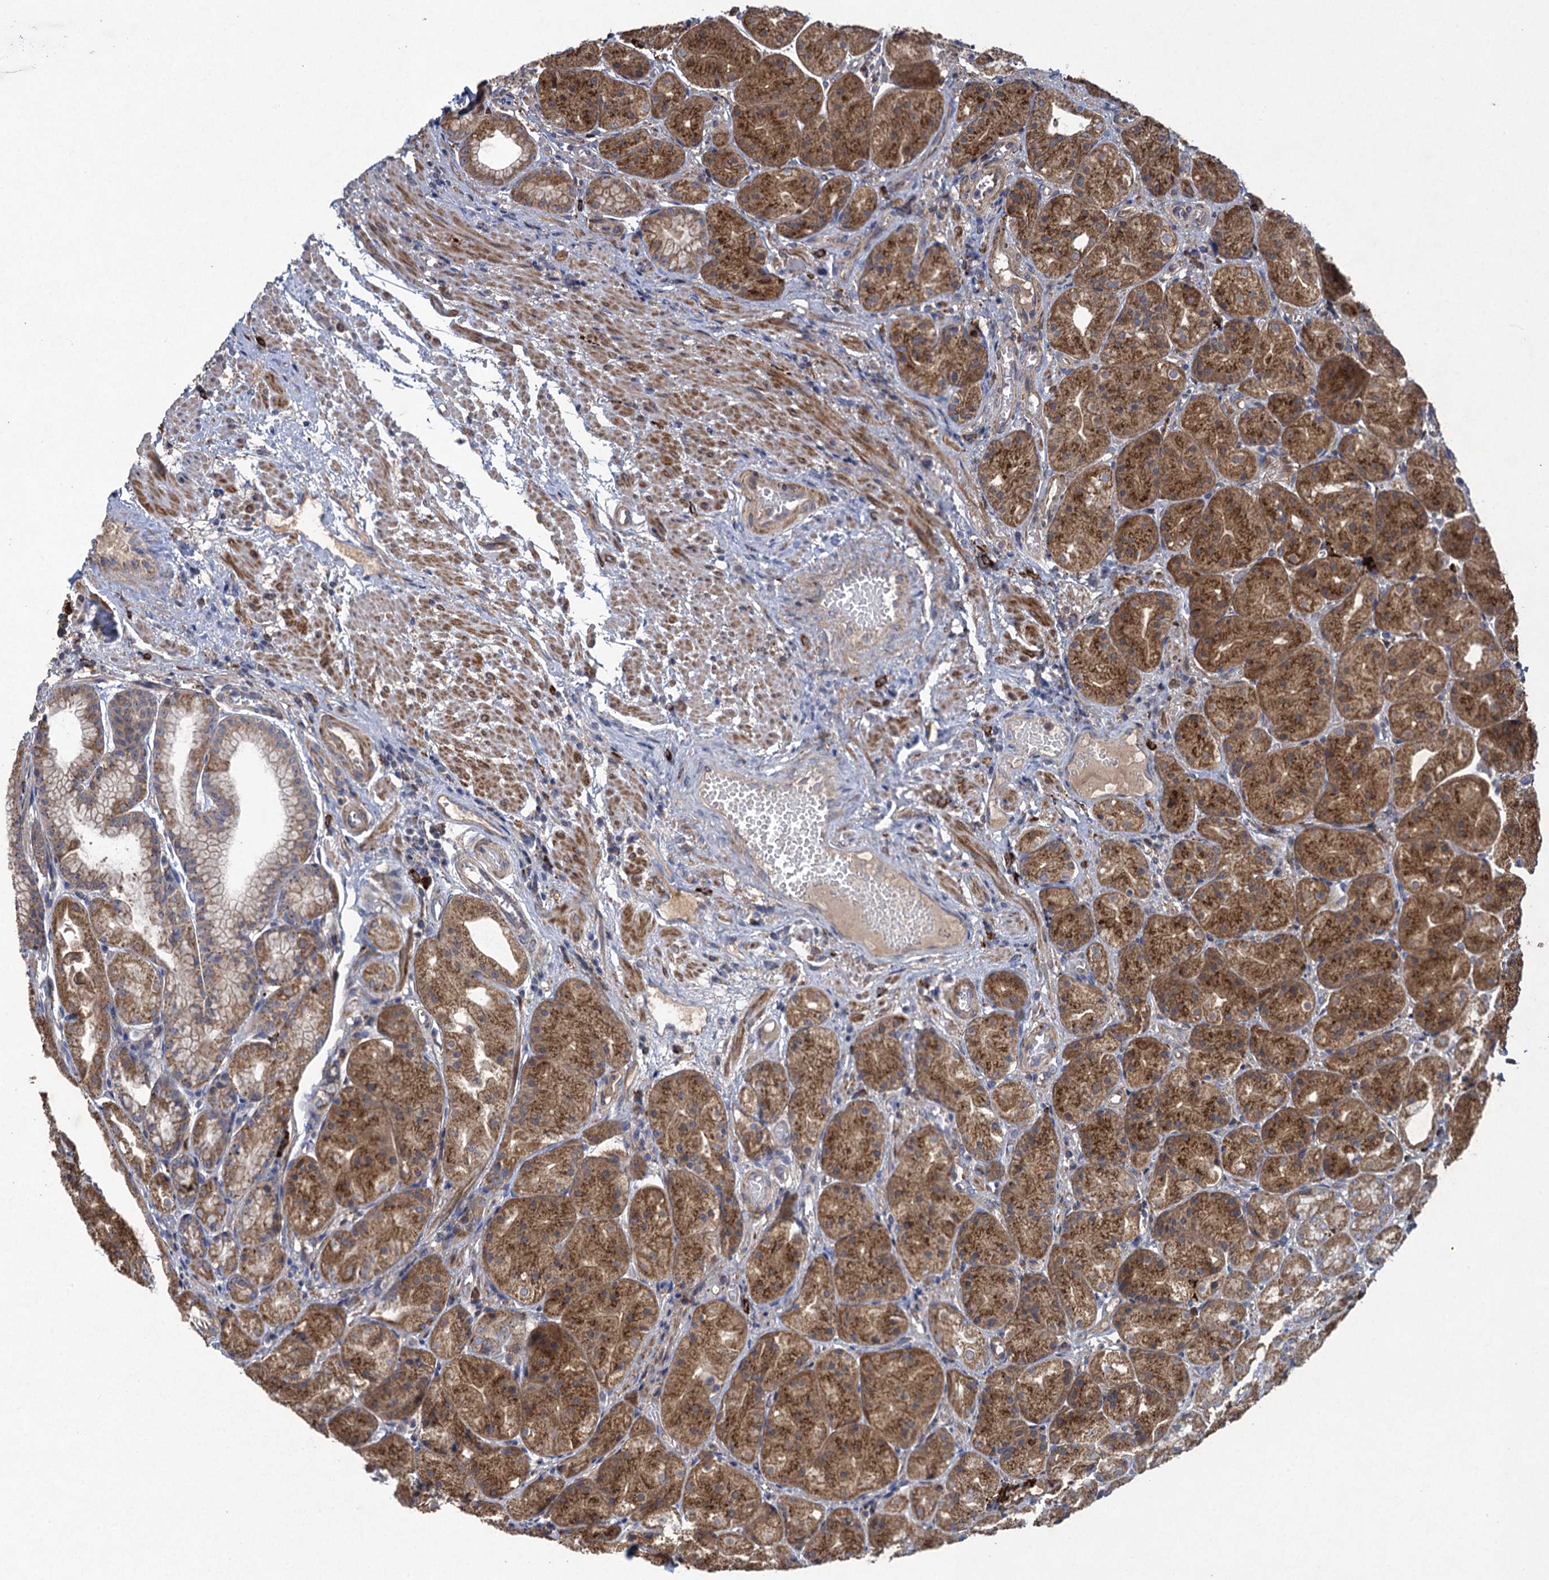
{"staining": {"intensity": "moderate", "quantity": "25%-75%", "location": "cytoplasmic/membranous"}, "tissue": "stomach", "cell_type": "Glandular cells", "image_type": "normal", "snomed": [{"axis": "morphology", "description": "Normal tissue, NOS"}, {"axis": "topography", "description": "Stomach, upper"}], "caption": "The immunohistochemical stain labels moderate cytoplasmic/membranous positivity in glandular cells of benign stomach.", "gene": "TXNDC11", "patient": {"sex": "male", "age": 72}}